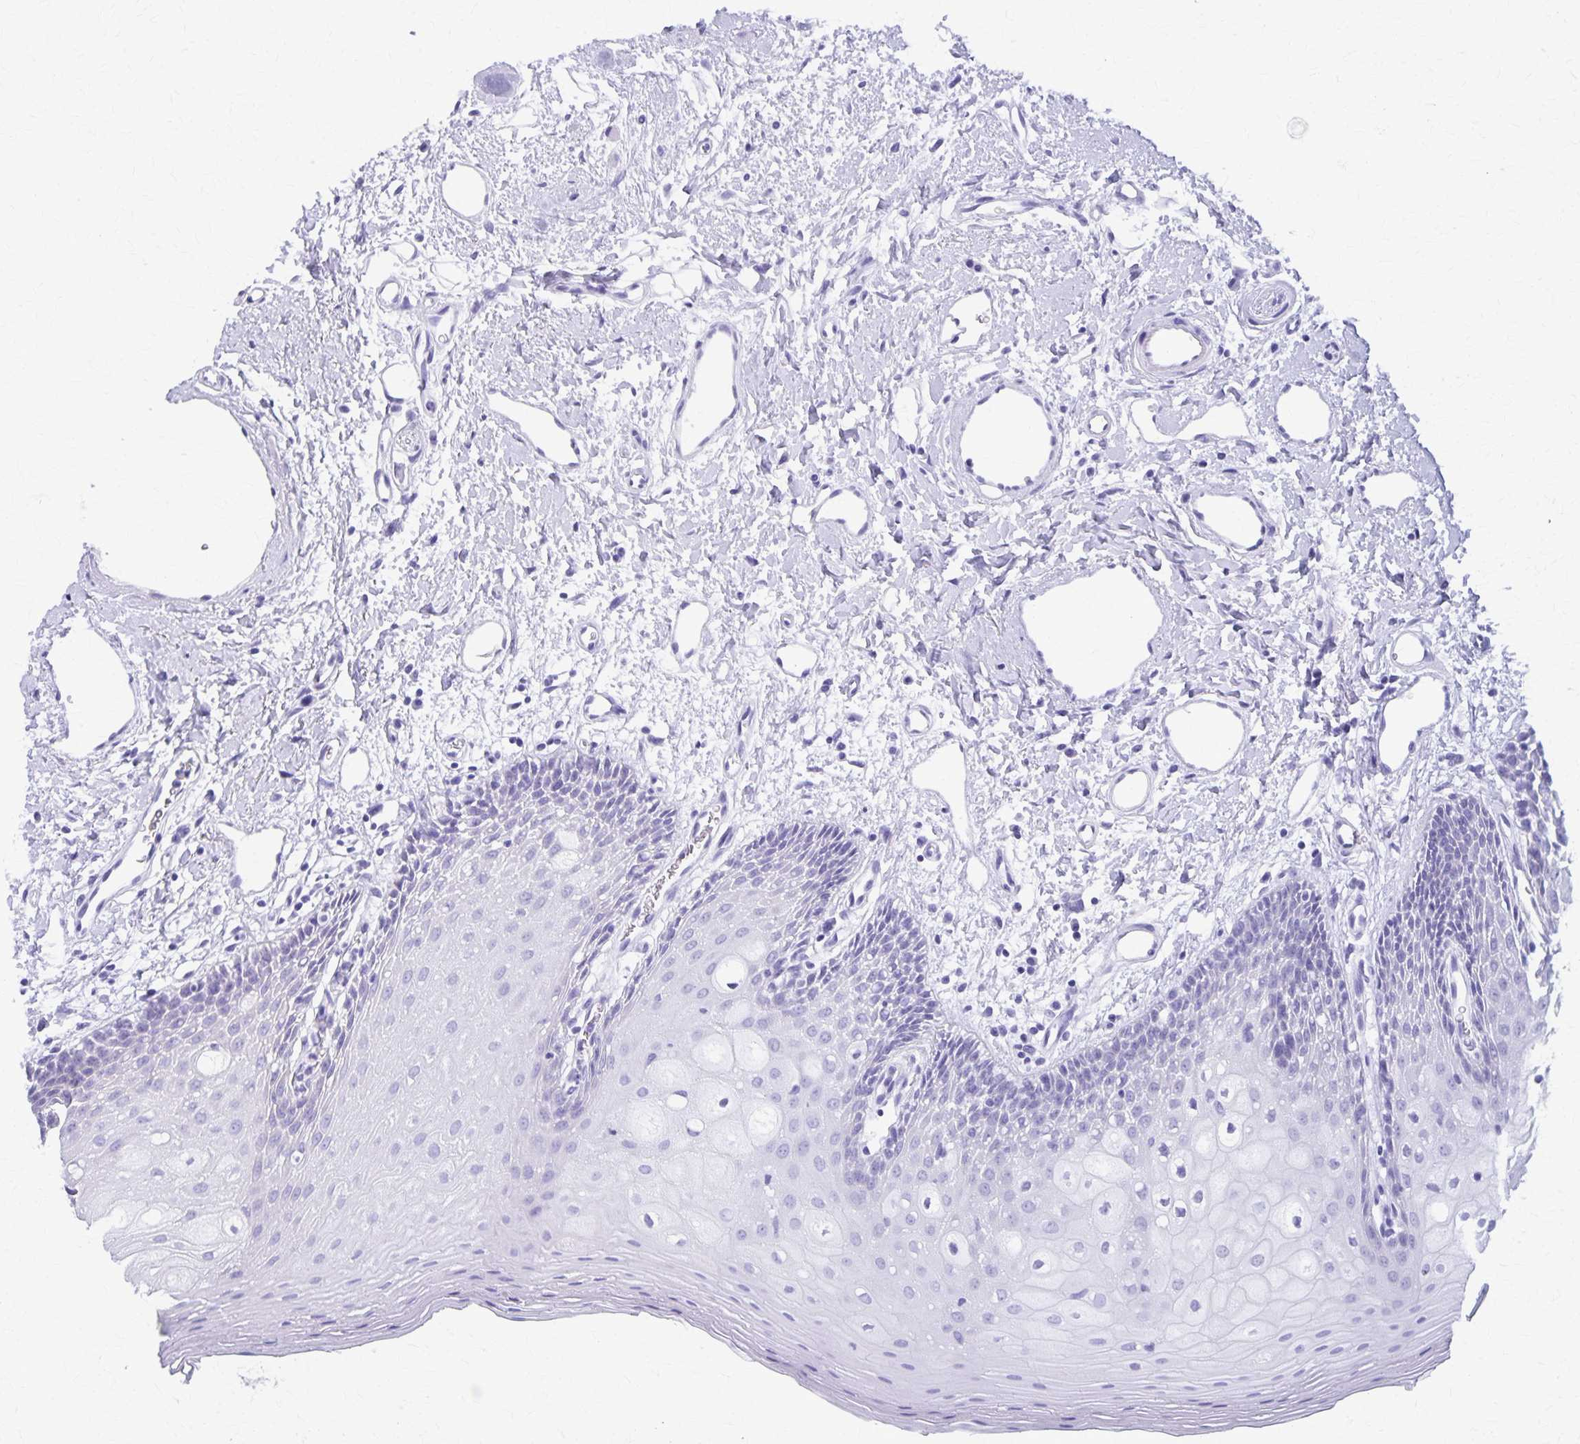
{"staining": {"intensity": "negative", "quantity": "none", "location": "none"}, "tissue": "oral mucosa", "cell_type": "Squamous epithelial cells", "image_type": "normal", "snomed": [{"axis": "morphology", "description": "Normal tissue, NOS"}, {"axis": "topography", "description": "Oral tissue"}], "caption": "This is an immunohistochemistry (IHC) image of unremarkable oral mucosa. There is no expression in squamous epithelial cells.", "gene": "DEFA5", "patient": {"sex": "female", "age": 43}}